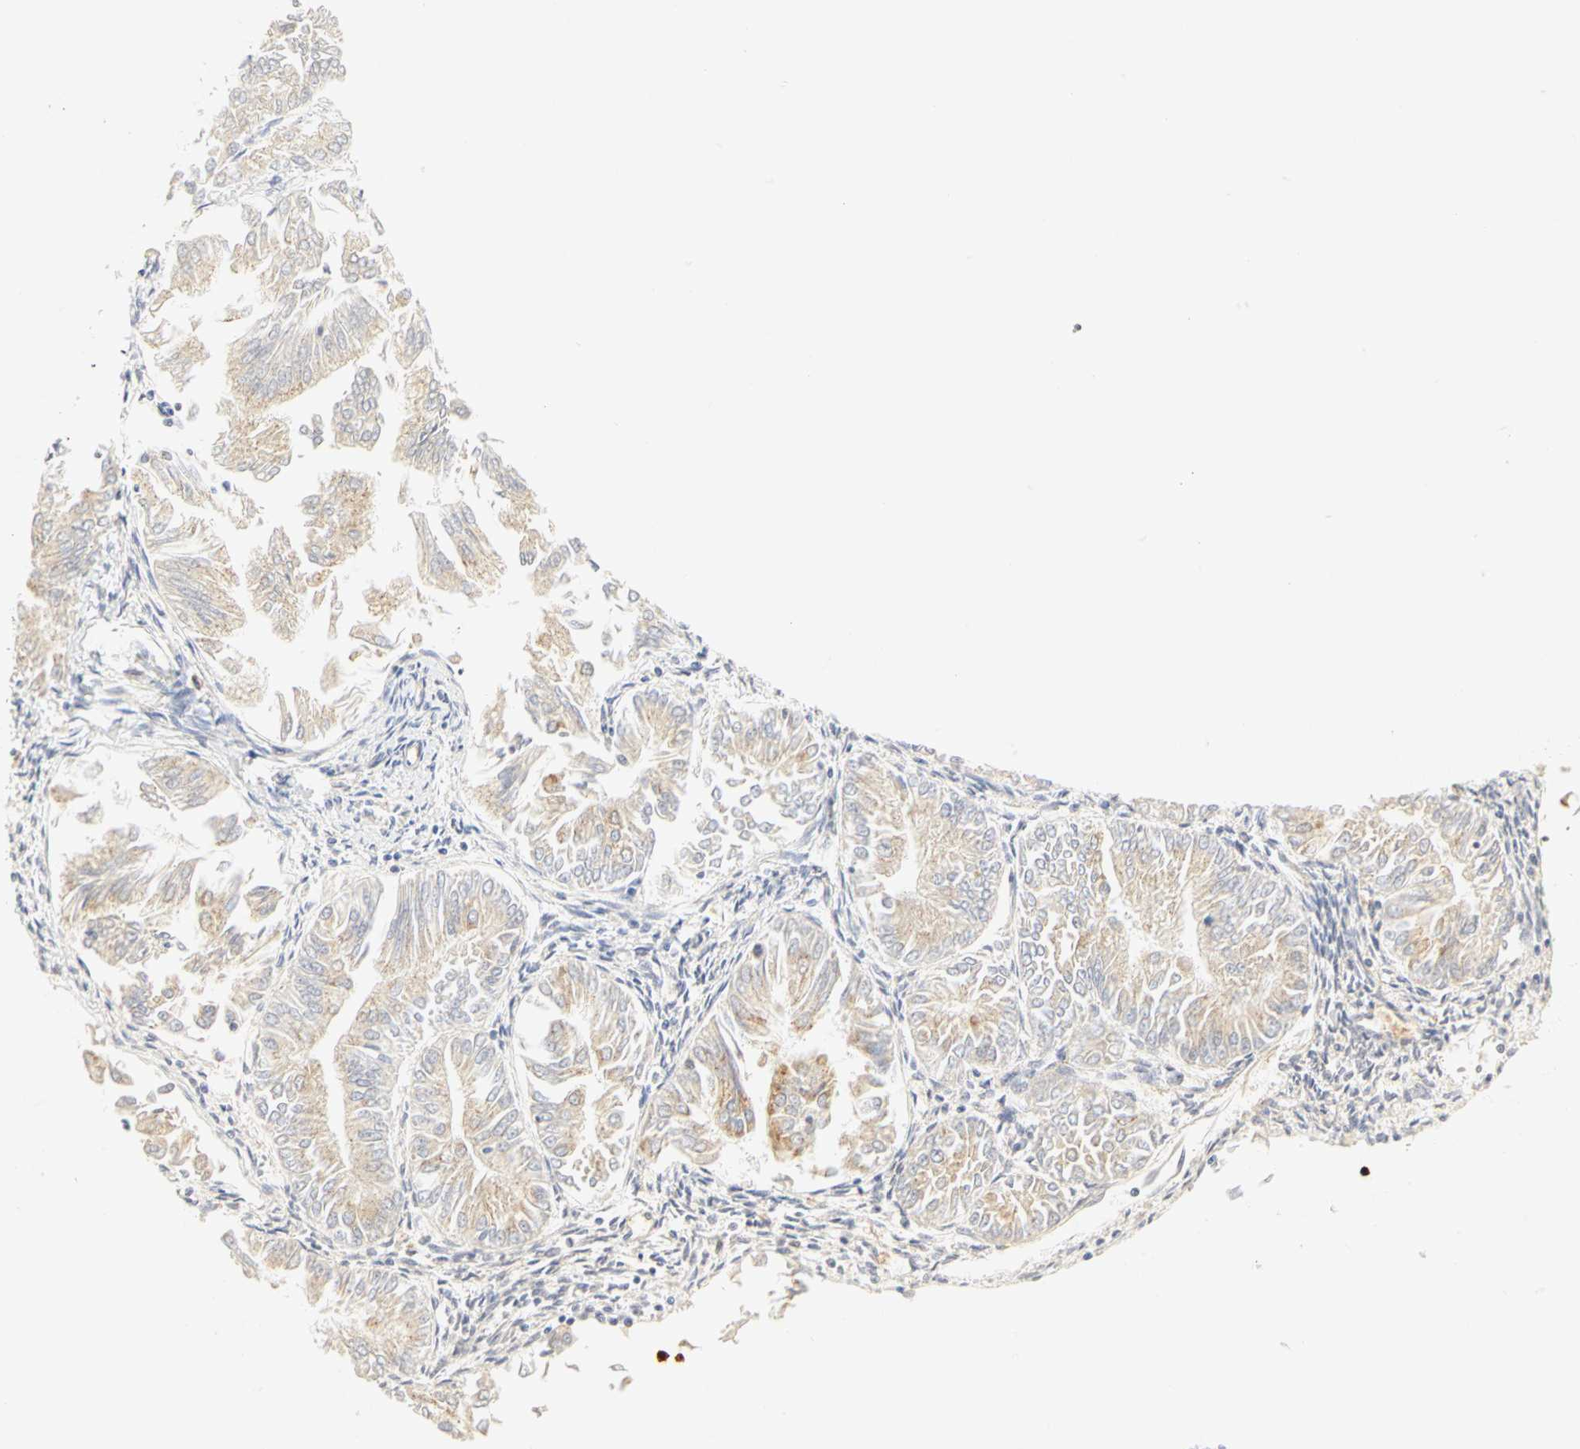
{"staining": {"intensity": "weak", "quantity": ">75%", "location": "cytoplasmic/membranous"}, "tissue": "endometrial cancer", "cell_type": "Tumor cells", "image_type": "cancer", "snomed": [{"axis": "morphology", "description": "Adenocarcinoma, NOS"}, {"axis": "topography", "description": "Endometrium"}], "caption": "The image demonstrates immunohistochemical staining of endometrial adenocarcinoma. There is weak cytoplasmic/membranous expression is appreciated in about >75% of tumor cells.", "gene": "GNRH2", "patient": {"sex": "female", "age": 53}}